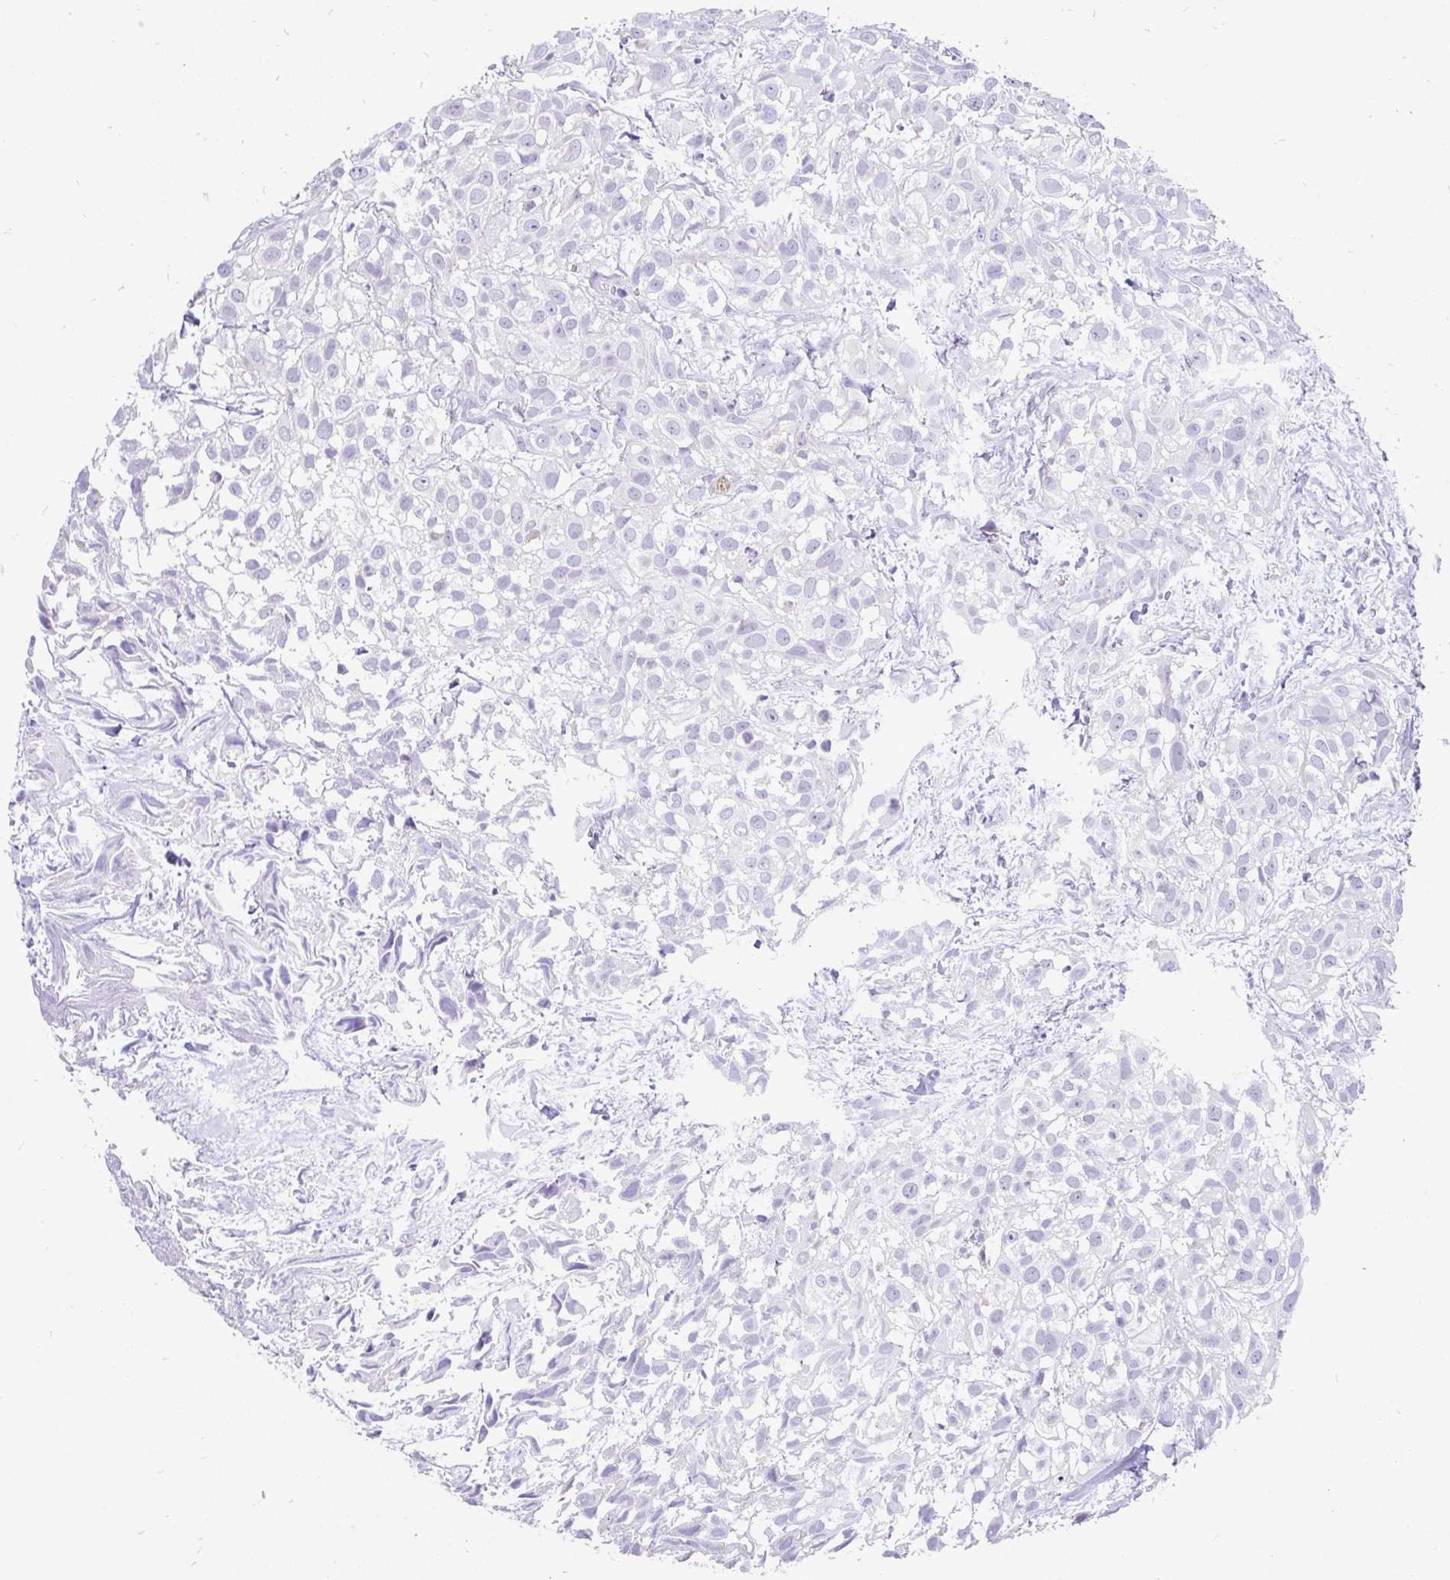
{"staining": {"intensity": "negative", "quantity": "none", "location": "none"}, "tissue": "urothelial cancer", "cell_type": "Tumor cells", "image_type": "cancer", "snomed": [{"axis": "morphology", "description": "Urothelial carcinoma, High grade"}, {"axis": "topography", "description": "Urinary bladder"}], "caption": "This is an immunohistochemistry (IHC) photomicrograph of human high-grade urothelial carcinoma. There is no expression in tumor cells.", "gene": "INTS5", "patient": {"sex": "male", "age": 56}}